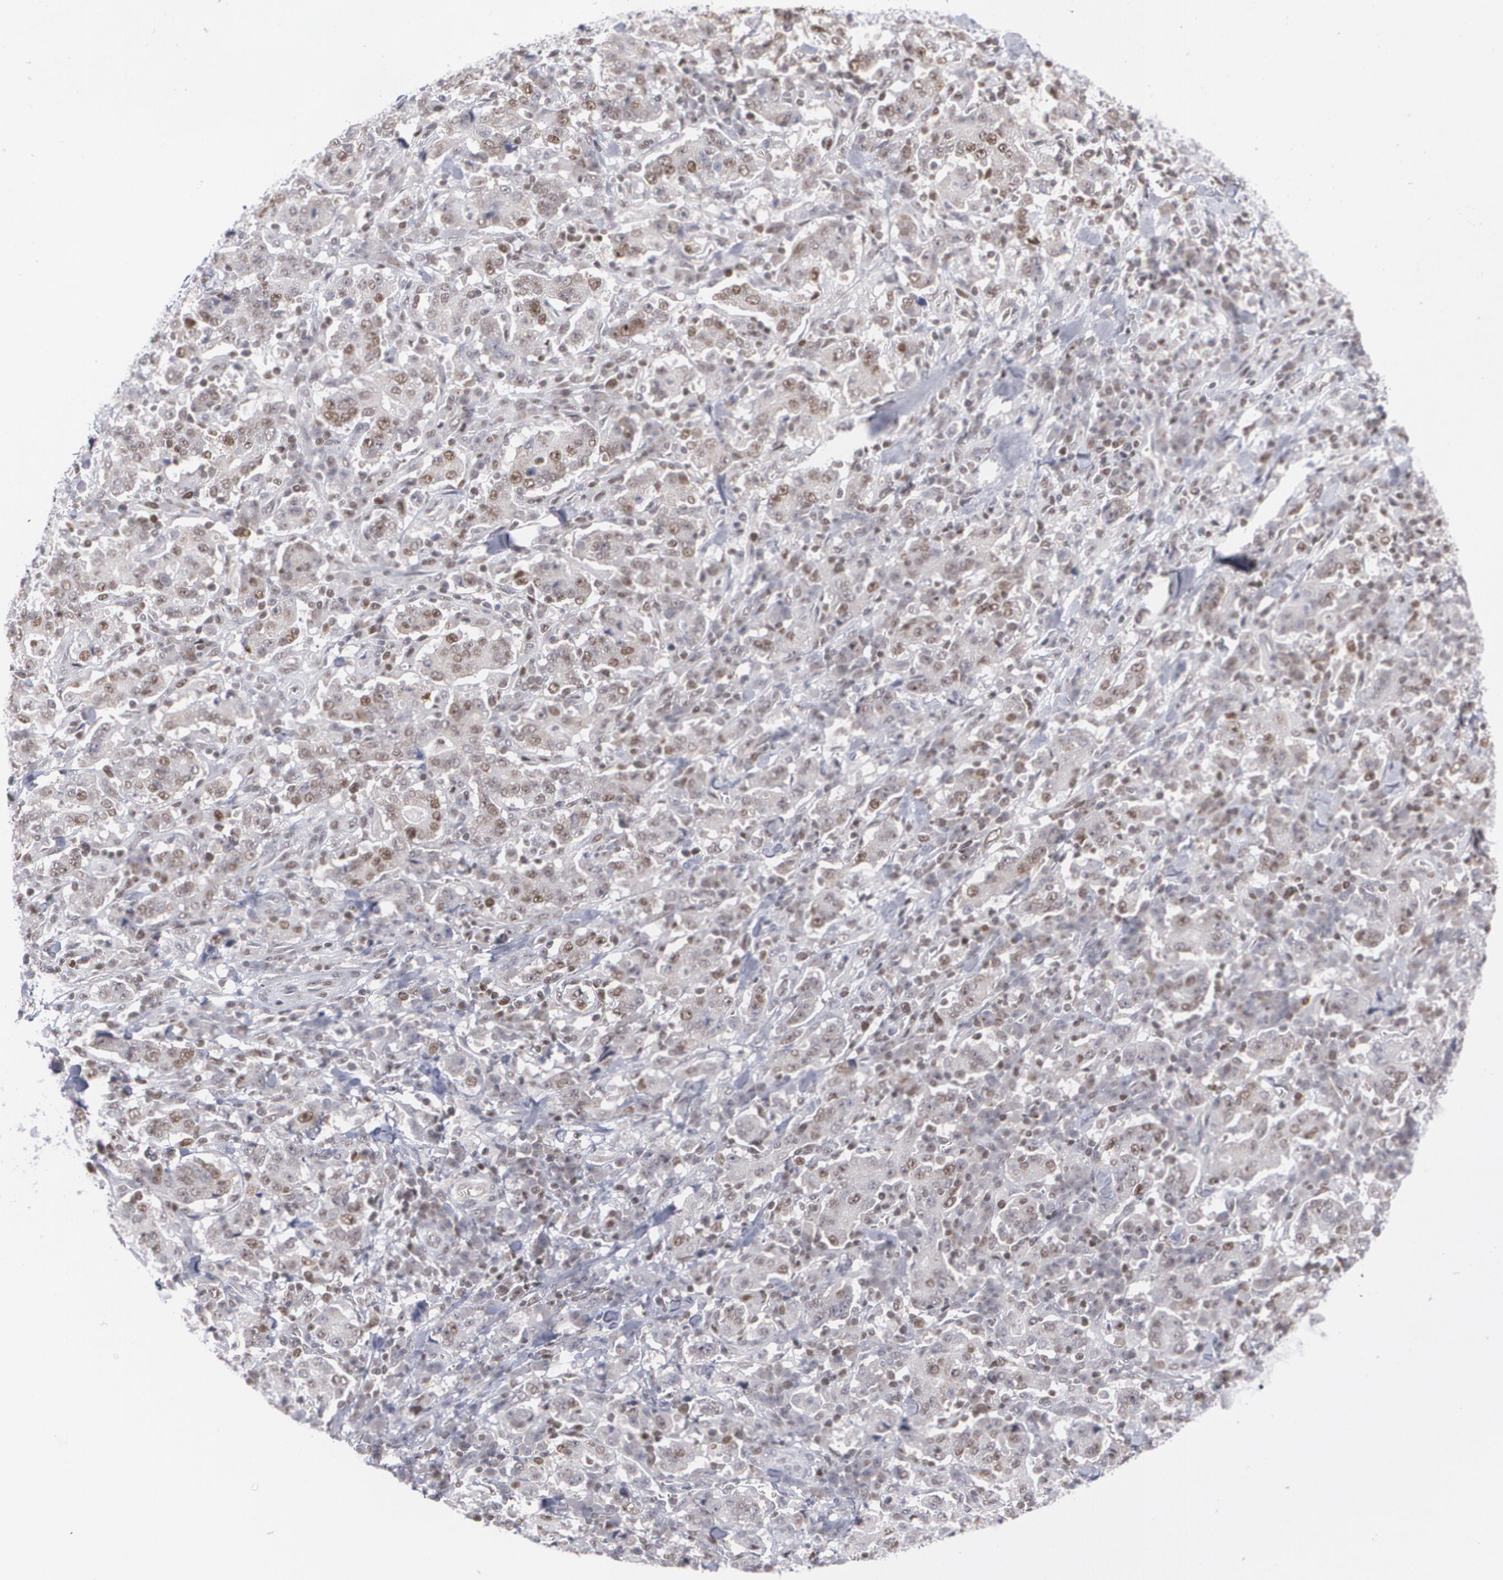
{"staining": {"intensity": "moderate", "quantity": ">75%", "location": "nuclear"}, "tissue": "stomach cancer", "cell_type": "Tumor cells", "image_type": "cancer", "snomed": [{"axis": "morphology", "description": "Normal tissue, NOS"}, {"axis": "morphology", "description": "Adenocarcinoma, NOS"}, {"axis": "topography", "description": "Stomach, upper"}, {"axis": "topography", "description": "Stomach"}], "caption": "Immunohistochemistry (IHC) image of neoplastic tissue: stomach cancer stained using IHC demonstrates medium levels of moderate protein expression localized specifically in the nuclear of tumor cells, appearing as a nuclear brown color.", "gene": "MCL1", "patient": {"sex": "male", "age": 59}}